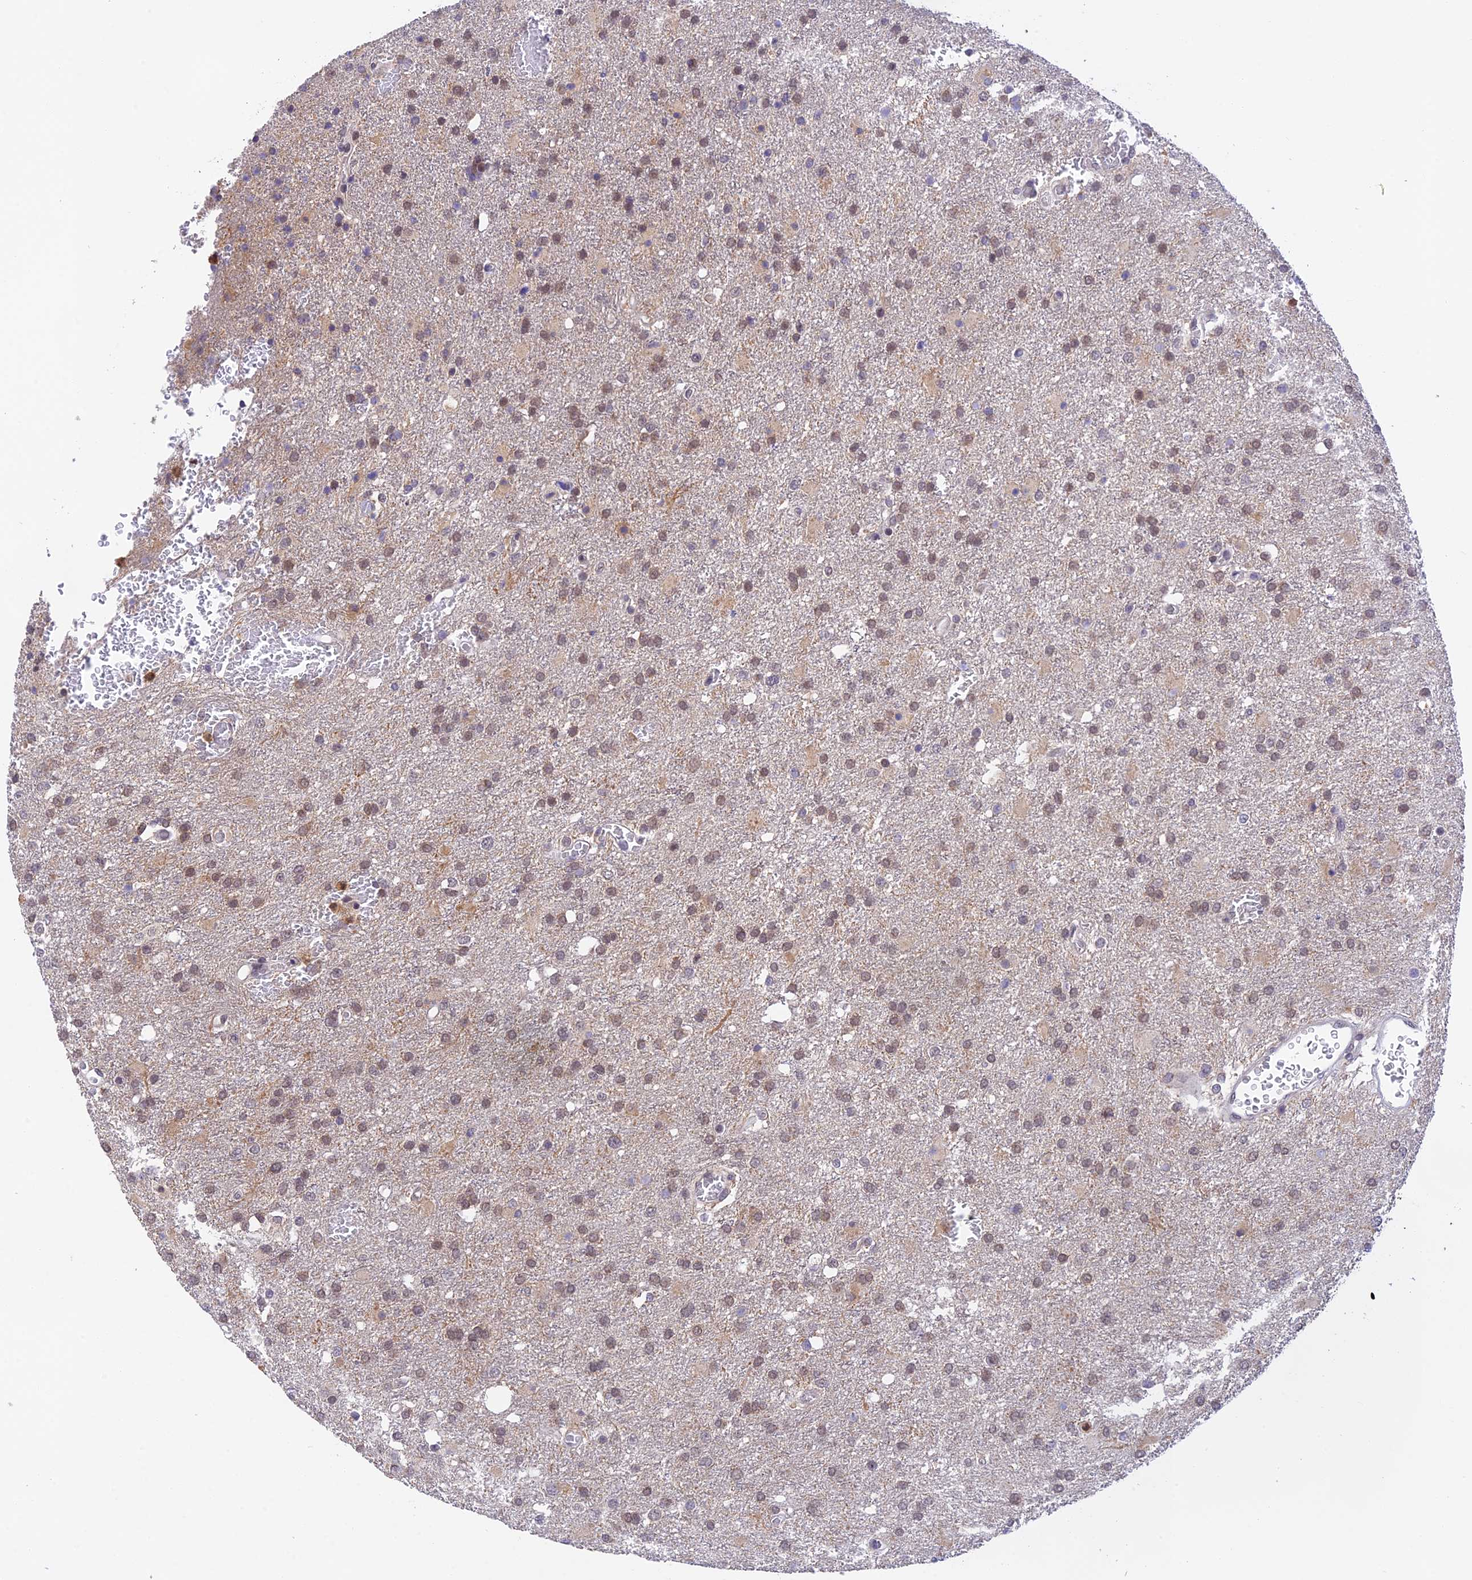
{"staining": {"intensity": "weak", "quantity": "25%-75%", "location": "cytoplasmic/membranous,nuclear"}, "tissue": "glioma", "cell_type": "Tumor cells", "image_type": "cancer", "snomed": [{"axis": "morphology", "description": "Glioma, malignant, High grade"}, {"axis": "topography", "description": "Brain"}], "caption": "Tumor cells reveal low levels of weak cytoplasmic/membranous and nuclear positivity in about 25%-75% of cells in high-grade glioma (malignant). (DAB = brown stain, brightfield microscopy at high magnification).", "gene": "PEX16", "patient": {"sex": "female", "age": 74}}